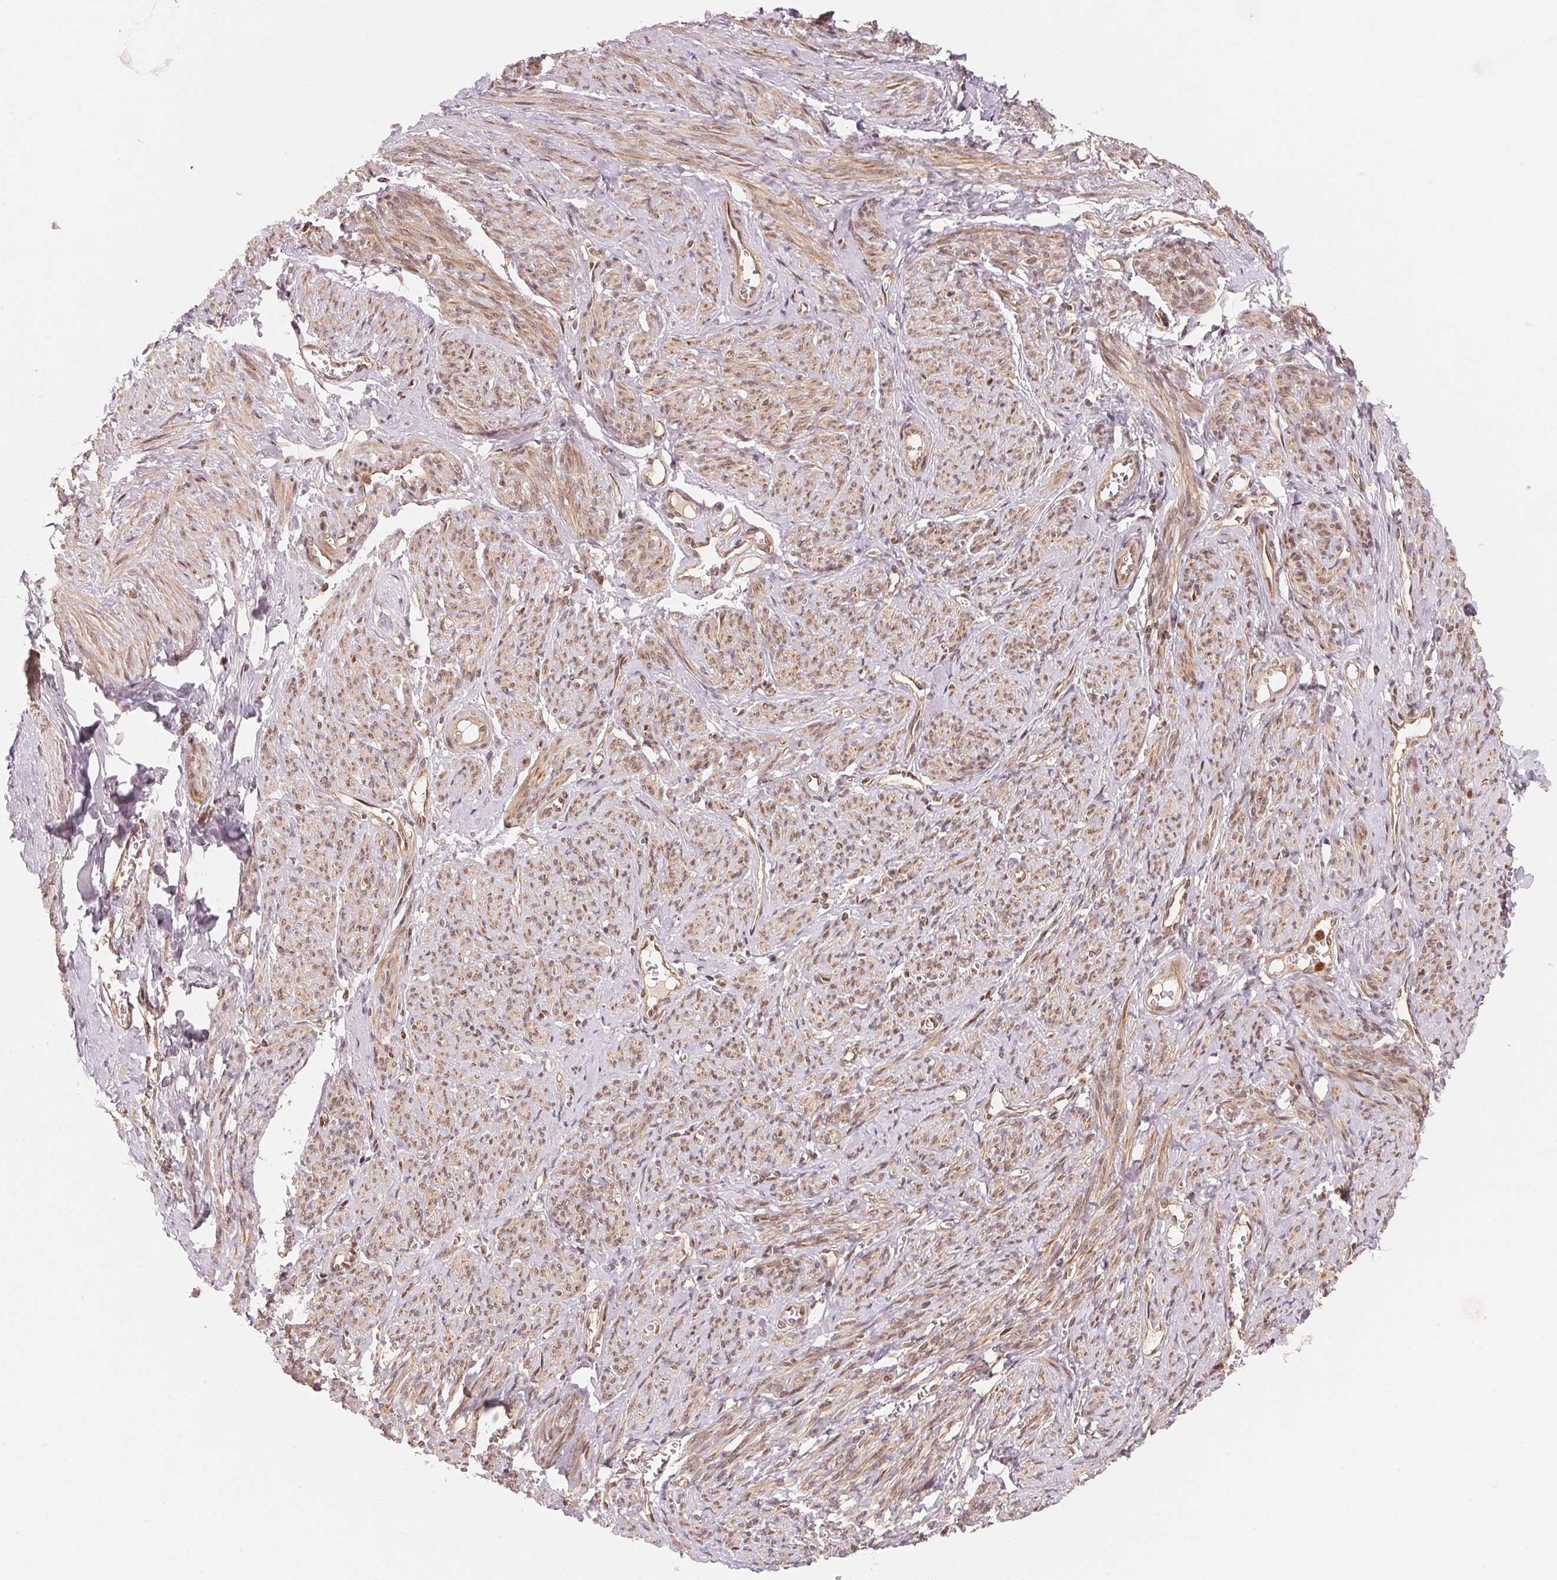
{"staining": {"intensity": "moderate", "quantity": ">75%", "location": "cytoplasmic/membranous,nuclear"}, "tissue": "smooth muscle", "cell_type": "Smooth muscle cells", "image_type": "normal", "snomed": [{"axis": "morphology", "description": "Normal tissue, NOS"}, {"axis": "topography", "description": "Smooth muscle"}], "caption": "High-magnification brightfield microscopy of unremarkable smooth muscle stained with DAB (3,3'-diaminobenzidine) (brown) and counterstained with hematoxylin (blue). smooth muscle cells exhibit moderate cytoplasmic/membranous,nuclear expression is appreciated in approximately>75% of cells.", "gene": "CCDC102B", "patient": {"sex": "female", "age": 65}}